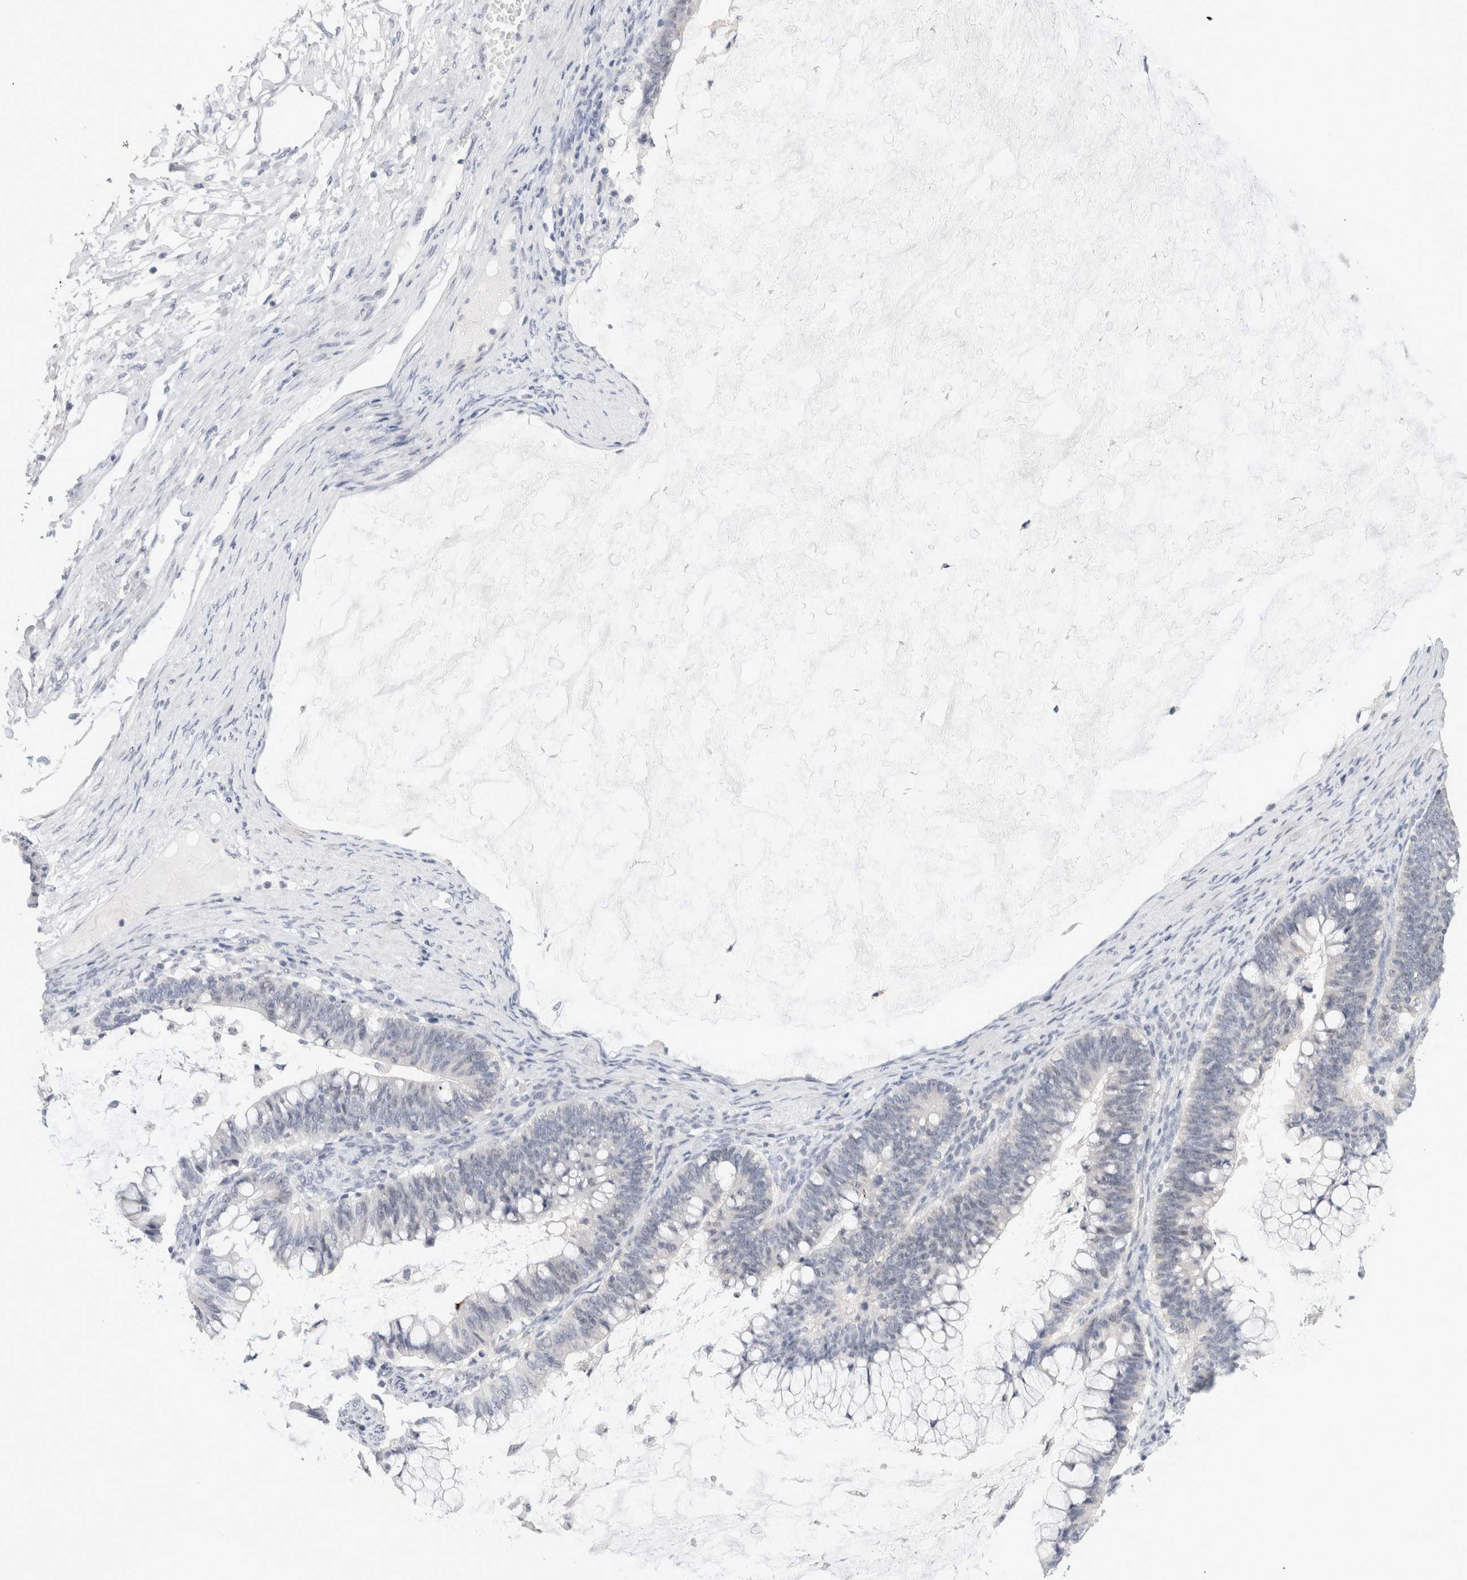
{"staining": {"intensity": "negative", "quantity": "none", "location": "none"}, "tissue": "ovarian cancer", "cell_type": "Tumor cells", "image_type": "cancer", "snomed": [{"axis": "morphology", "description": "Cystadenocarcinoma, mucinous, NOS"}, {"axis": "topography", "description": "Ovary"}], "caption": "High magnification brightfield microscopy of ovarian cancer (mucinous cystadenocarcinoma) stained with DAB (3,3'-diaminobenzidine) (brown) and counterstained with hematoxylin (blue): tumor cells show no significant expression.", "gene": "TONSL", "patient": {"sex": "female", "age": 61}}